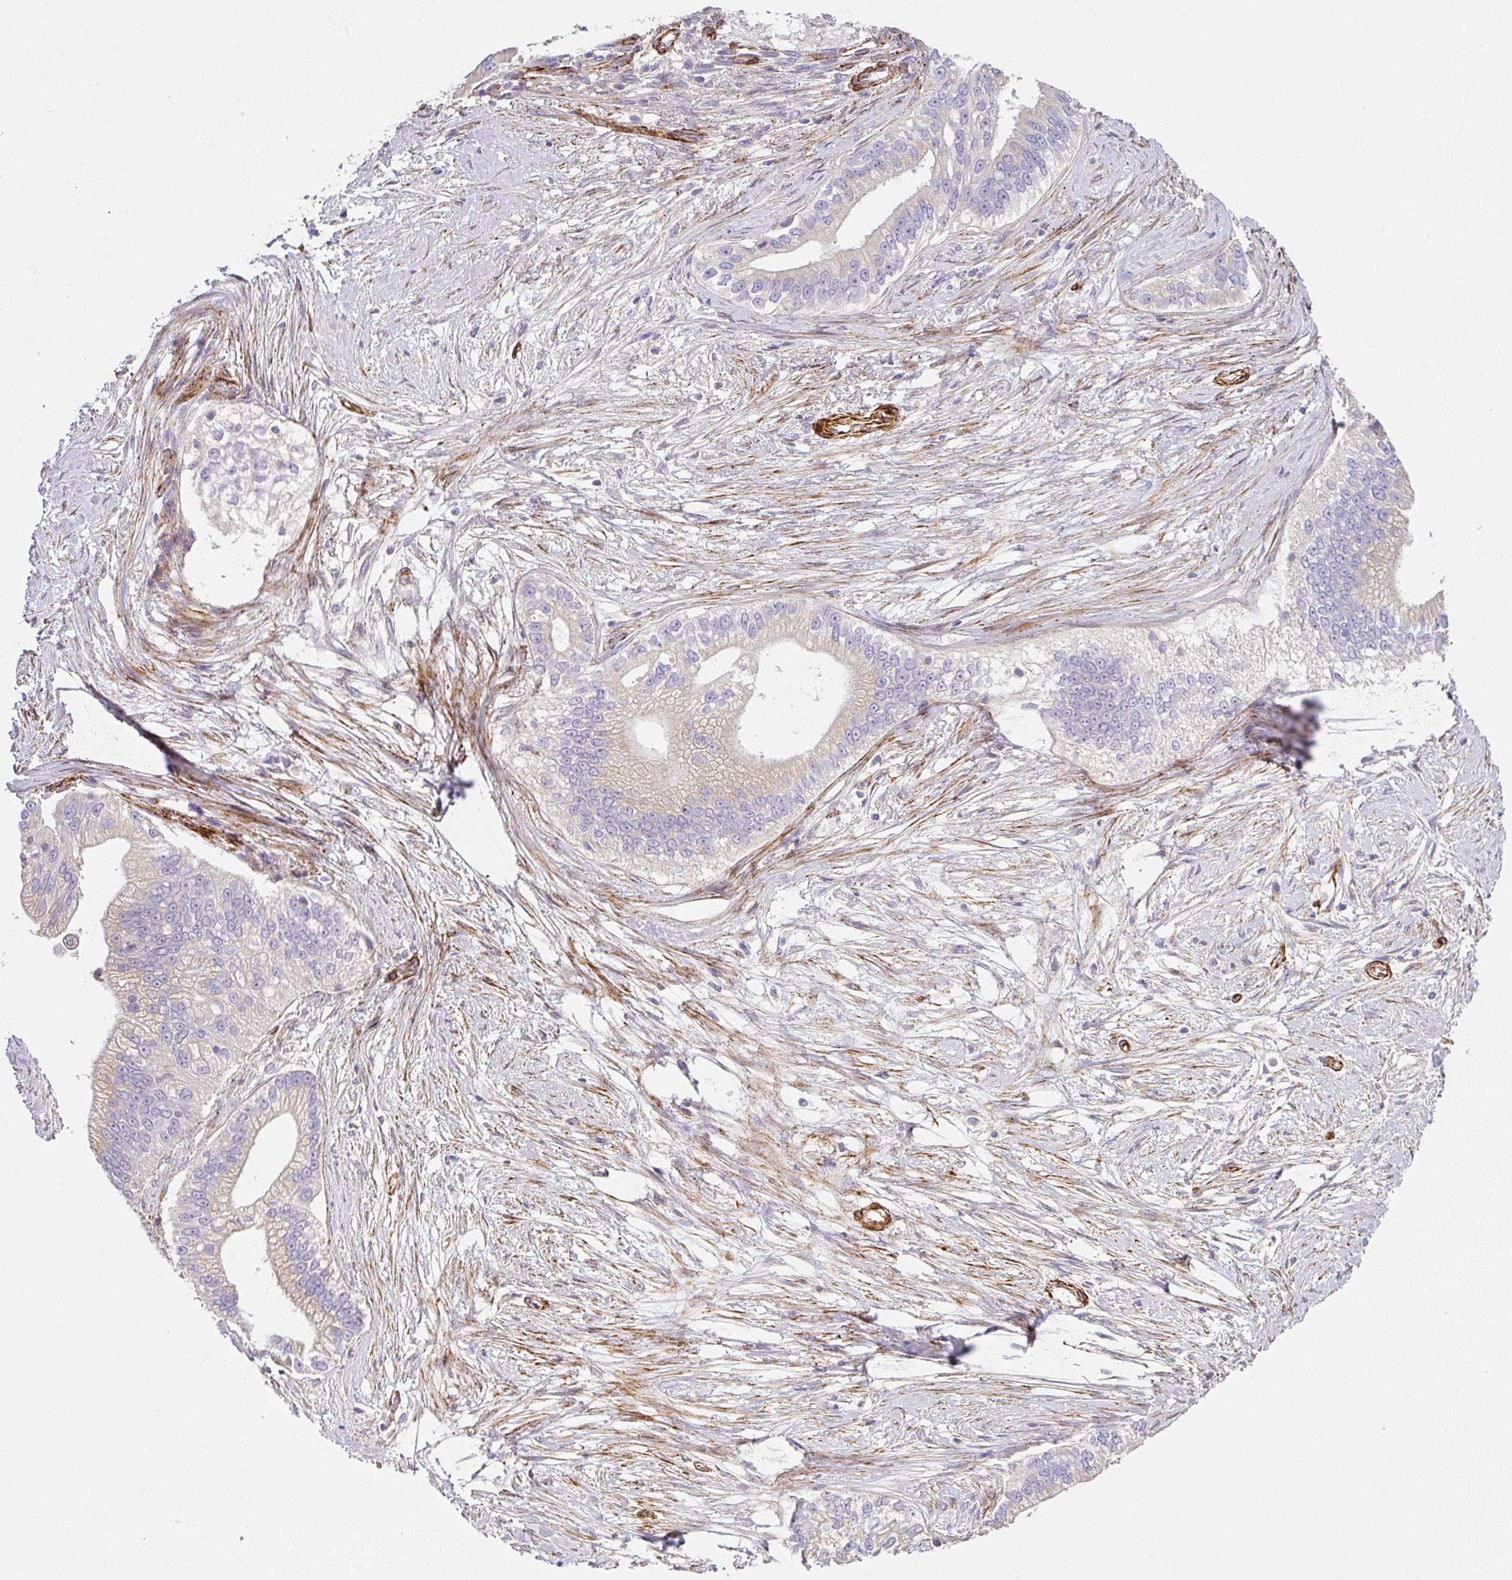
{"staining": {"intensity": "negative", "quantity": "none", "location": "none"}, "tissue": "pancreatic cancer", "cell_type": "Tumor cells", "image_type": "cancer", "snomed": [{"axis": "morphology", "description": "Adenocarcinoma, NOS"}, {"axis": "topography", "description": "Pancreas"}], "caption": "Immunohistochemistry of pancreatic cancer (adenocarcinoma) reveals no expression in tumor cells.", "gene": "SLC25A17", "patient": {"sex": "male", "age": 70}}